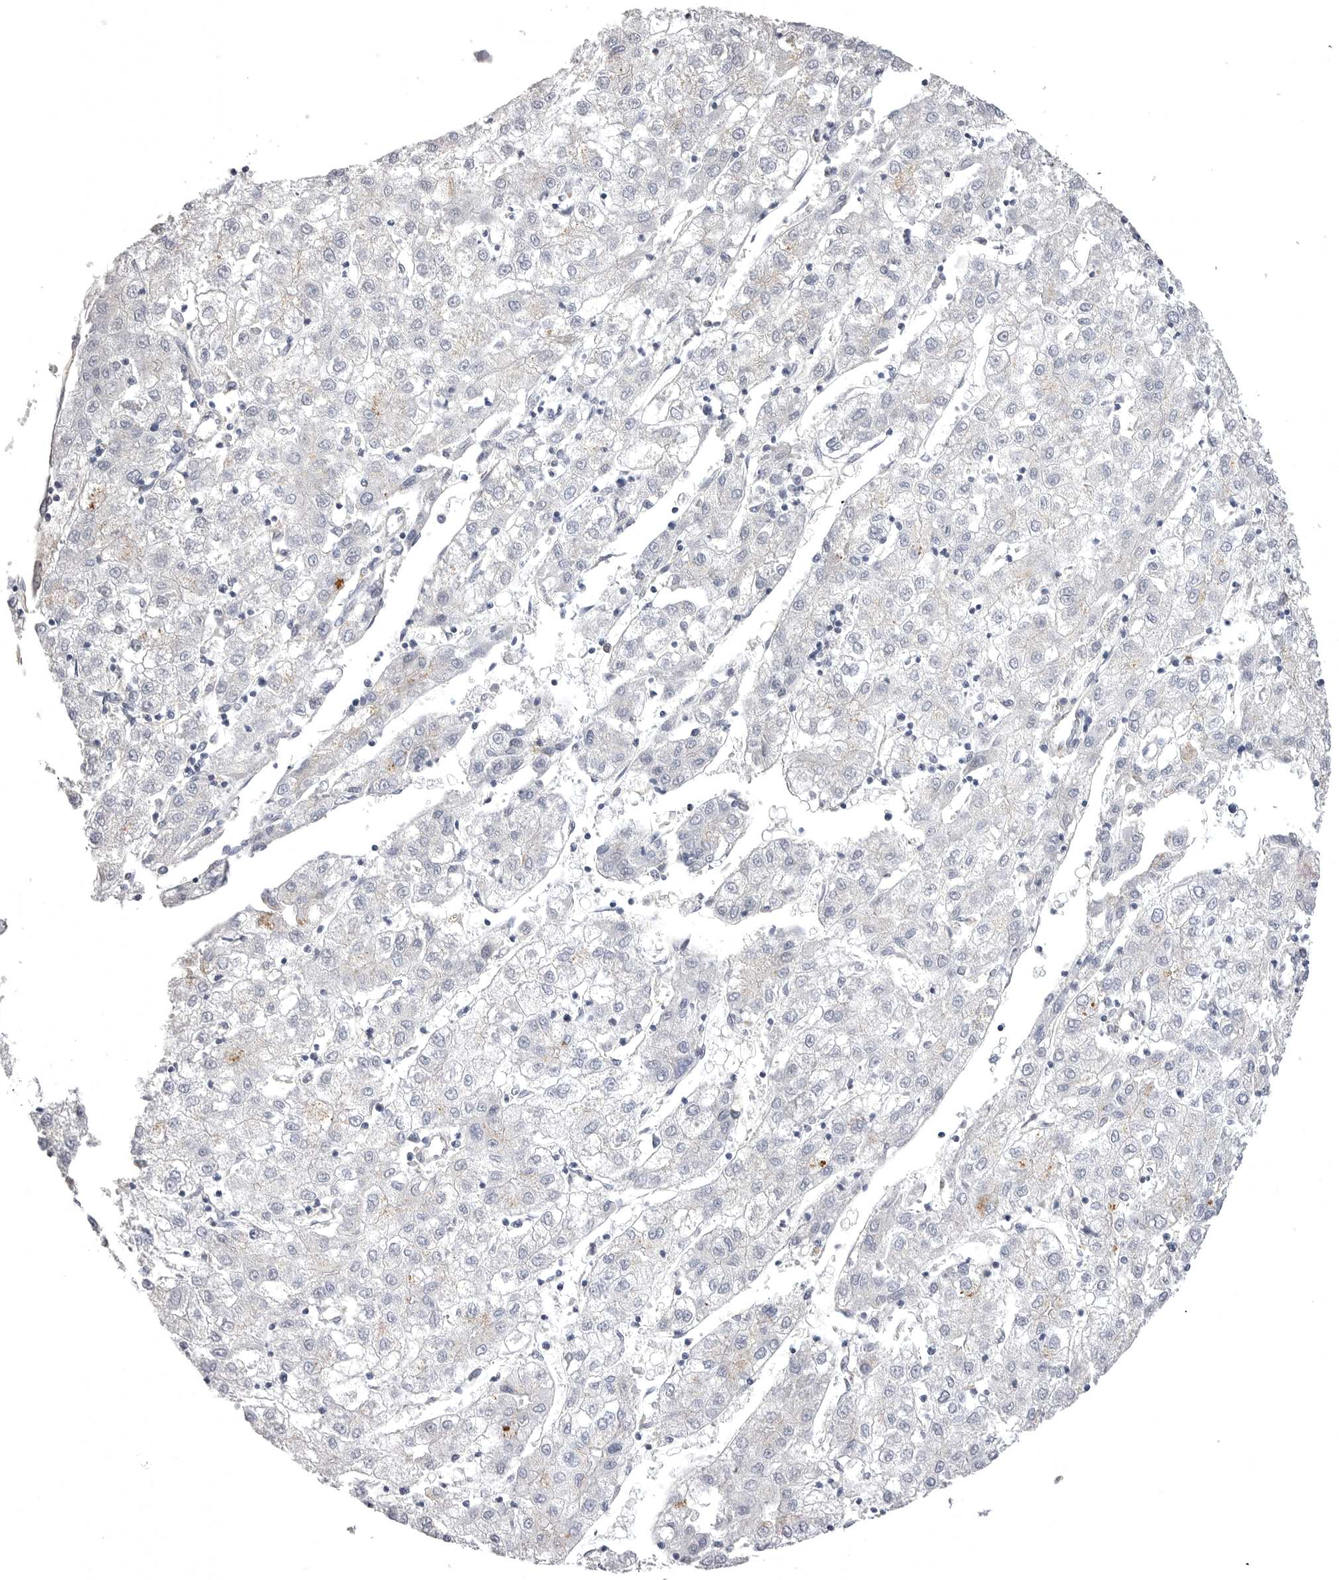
{"staining": {"intensity": "negative", "quantity": "none", "location": "none"}, "tissue": "liver cancer", "cell_type": "Tumor cells", "image_type": "cancer", "snomed": [{"axis": "morphology", "description": "Carcinoma, Hepatocellular, NOS"}, {"axis": "topography", "description": "Liver"}], "caption": "Image shows no significant protein positivity in tumor cells of hepatocellular carcinoma (liver). Nuclei are stained in blue.", "gene": "PSPN", "patient": {"sex": "male", "age": 72}}